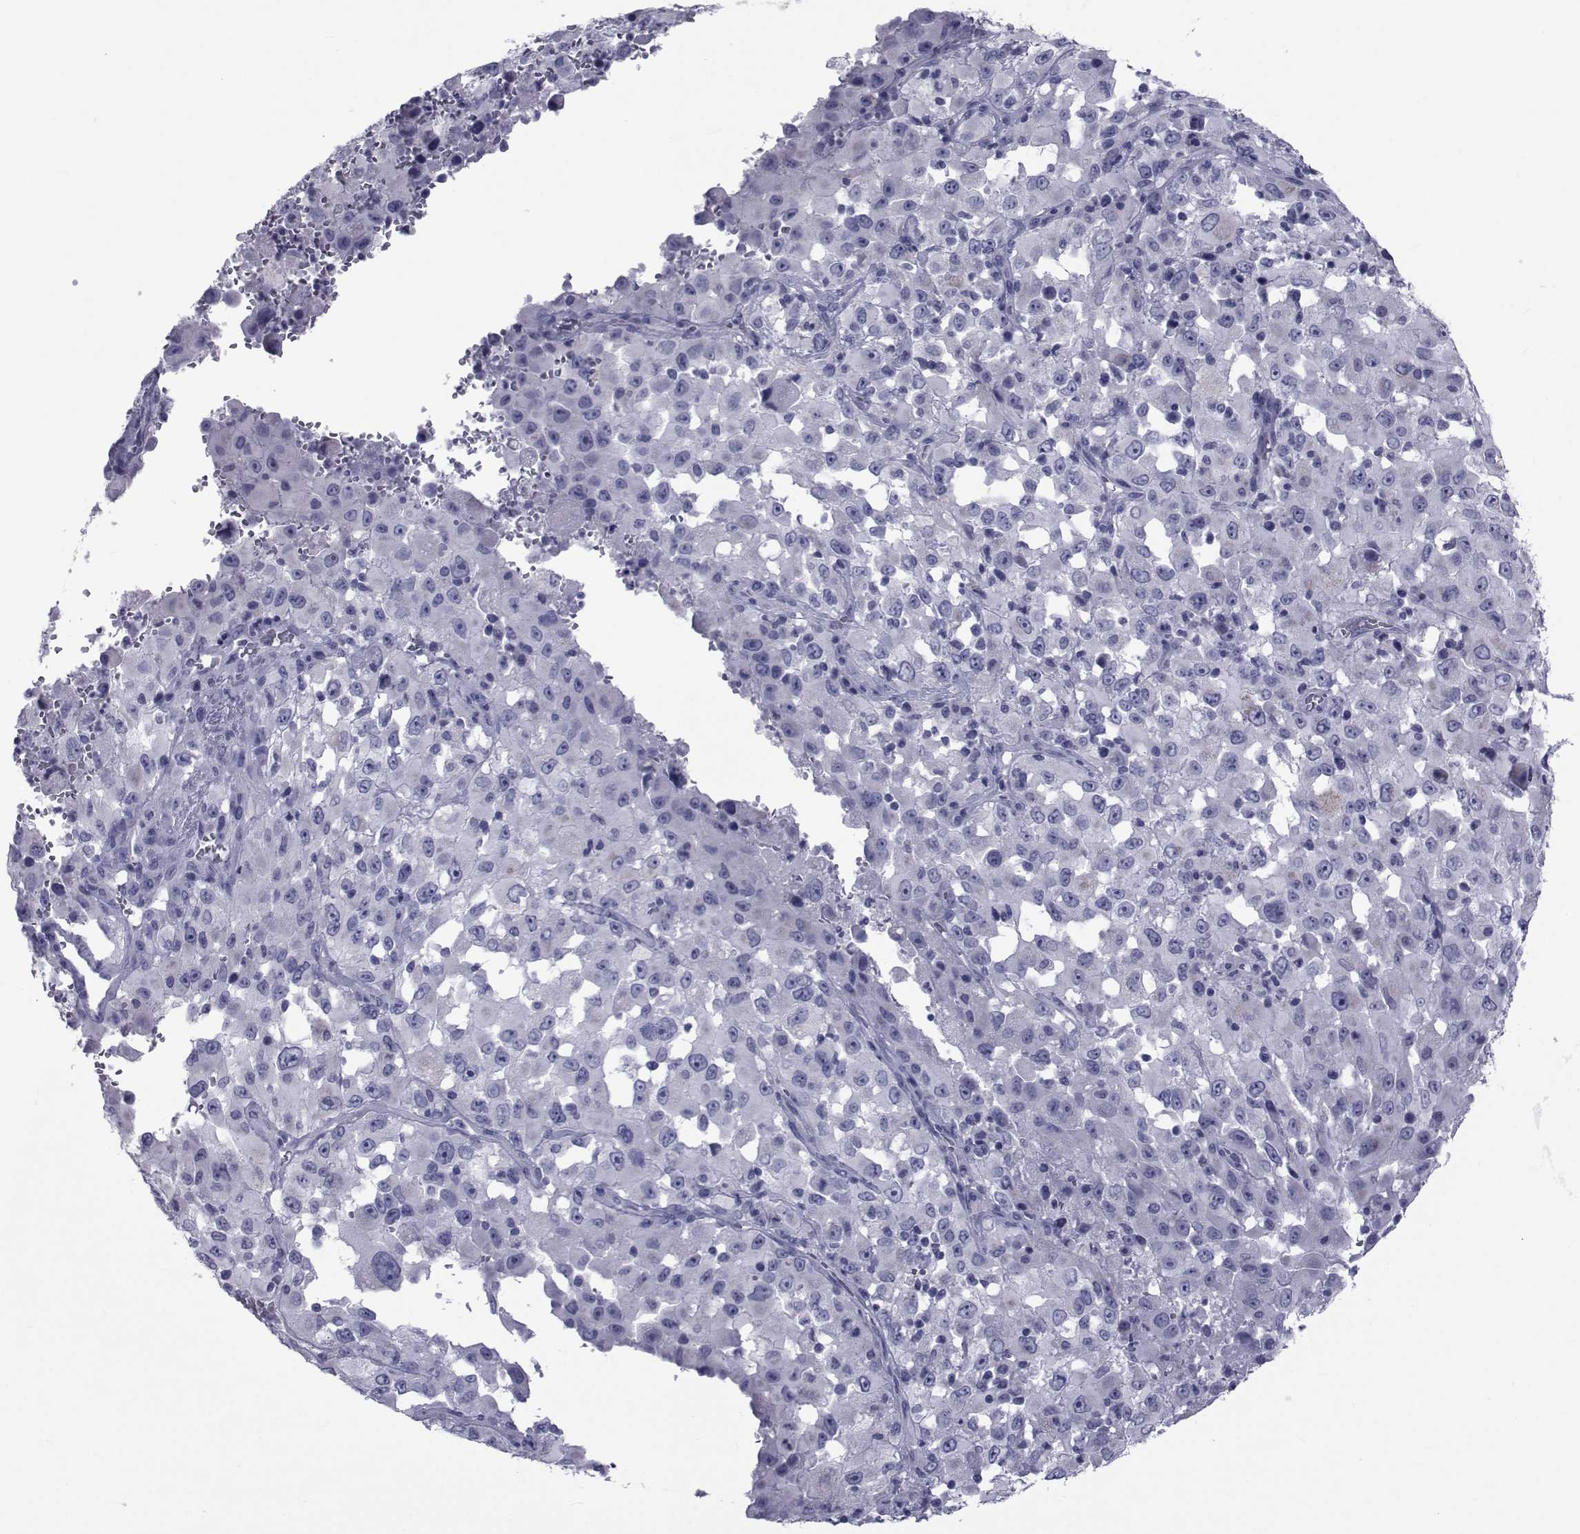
{"staining": {"intensity": "negative", "quantity": "none", "location": "none"}, "tissue": "melanoma", "cell_type": "Tumor cells", "image_type": "cancer", "snomed": [{"axis": "morphology", "description": "Malignant melanoma, Metastatic site"}, {"axis": "topography", "description": "Soft tissue"}], "caption": "The immunohistochemistry (IHC) photomicrograph has no significant positivity in tumor cells of melanoma tissue.", "gene": "GKAP1", "patient": {"sex": "male", "age": 50}}